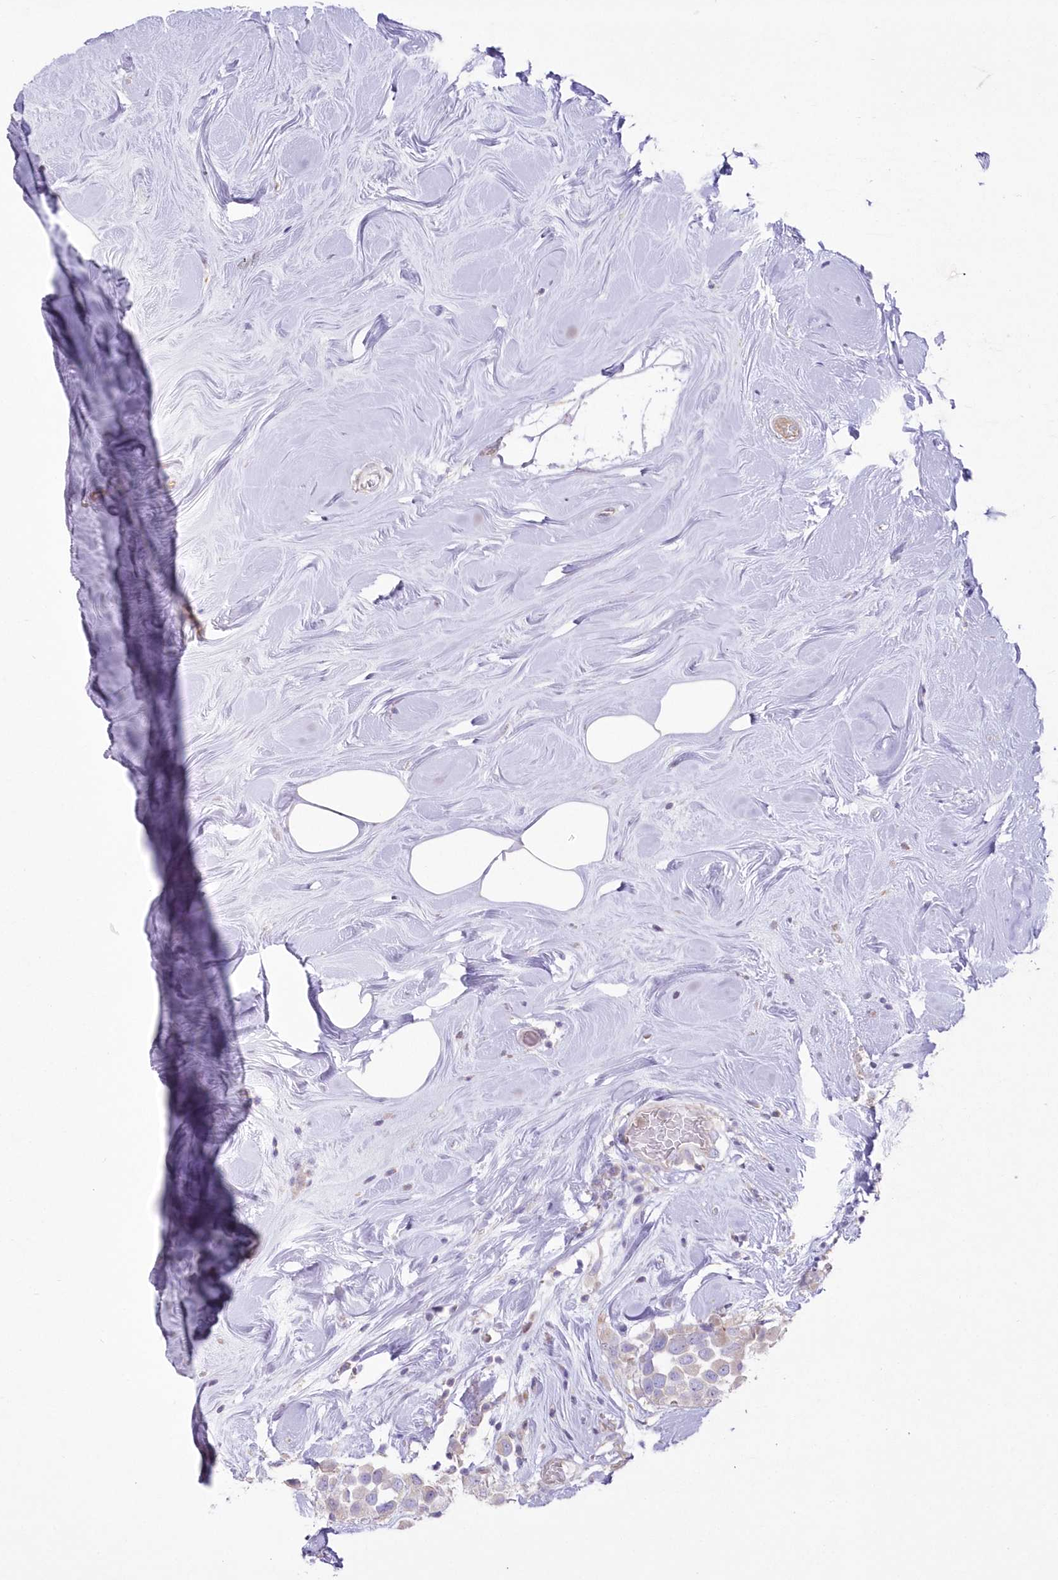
{"staining": {"intensity": "weak", "quantity": "<25%", "location": "cytoplasmic/membranous"}, "tissue": "breast cancer", "cell_type": "Tumor cells", "image_type": "cancer", "snomed": [{"axis": "morphology", "description": "Duct carcinoma"}, {"axis": "topography", "description": "Breast"}], "caption": "High power microscopy image of an IHC micrograph of breast intraductal carcinoma, revealing no significant staining in tumor cells.", "gene": "ZNF843", "patient": {"sex": "female", "age": 61}}